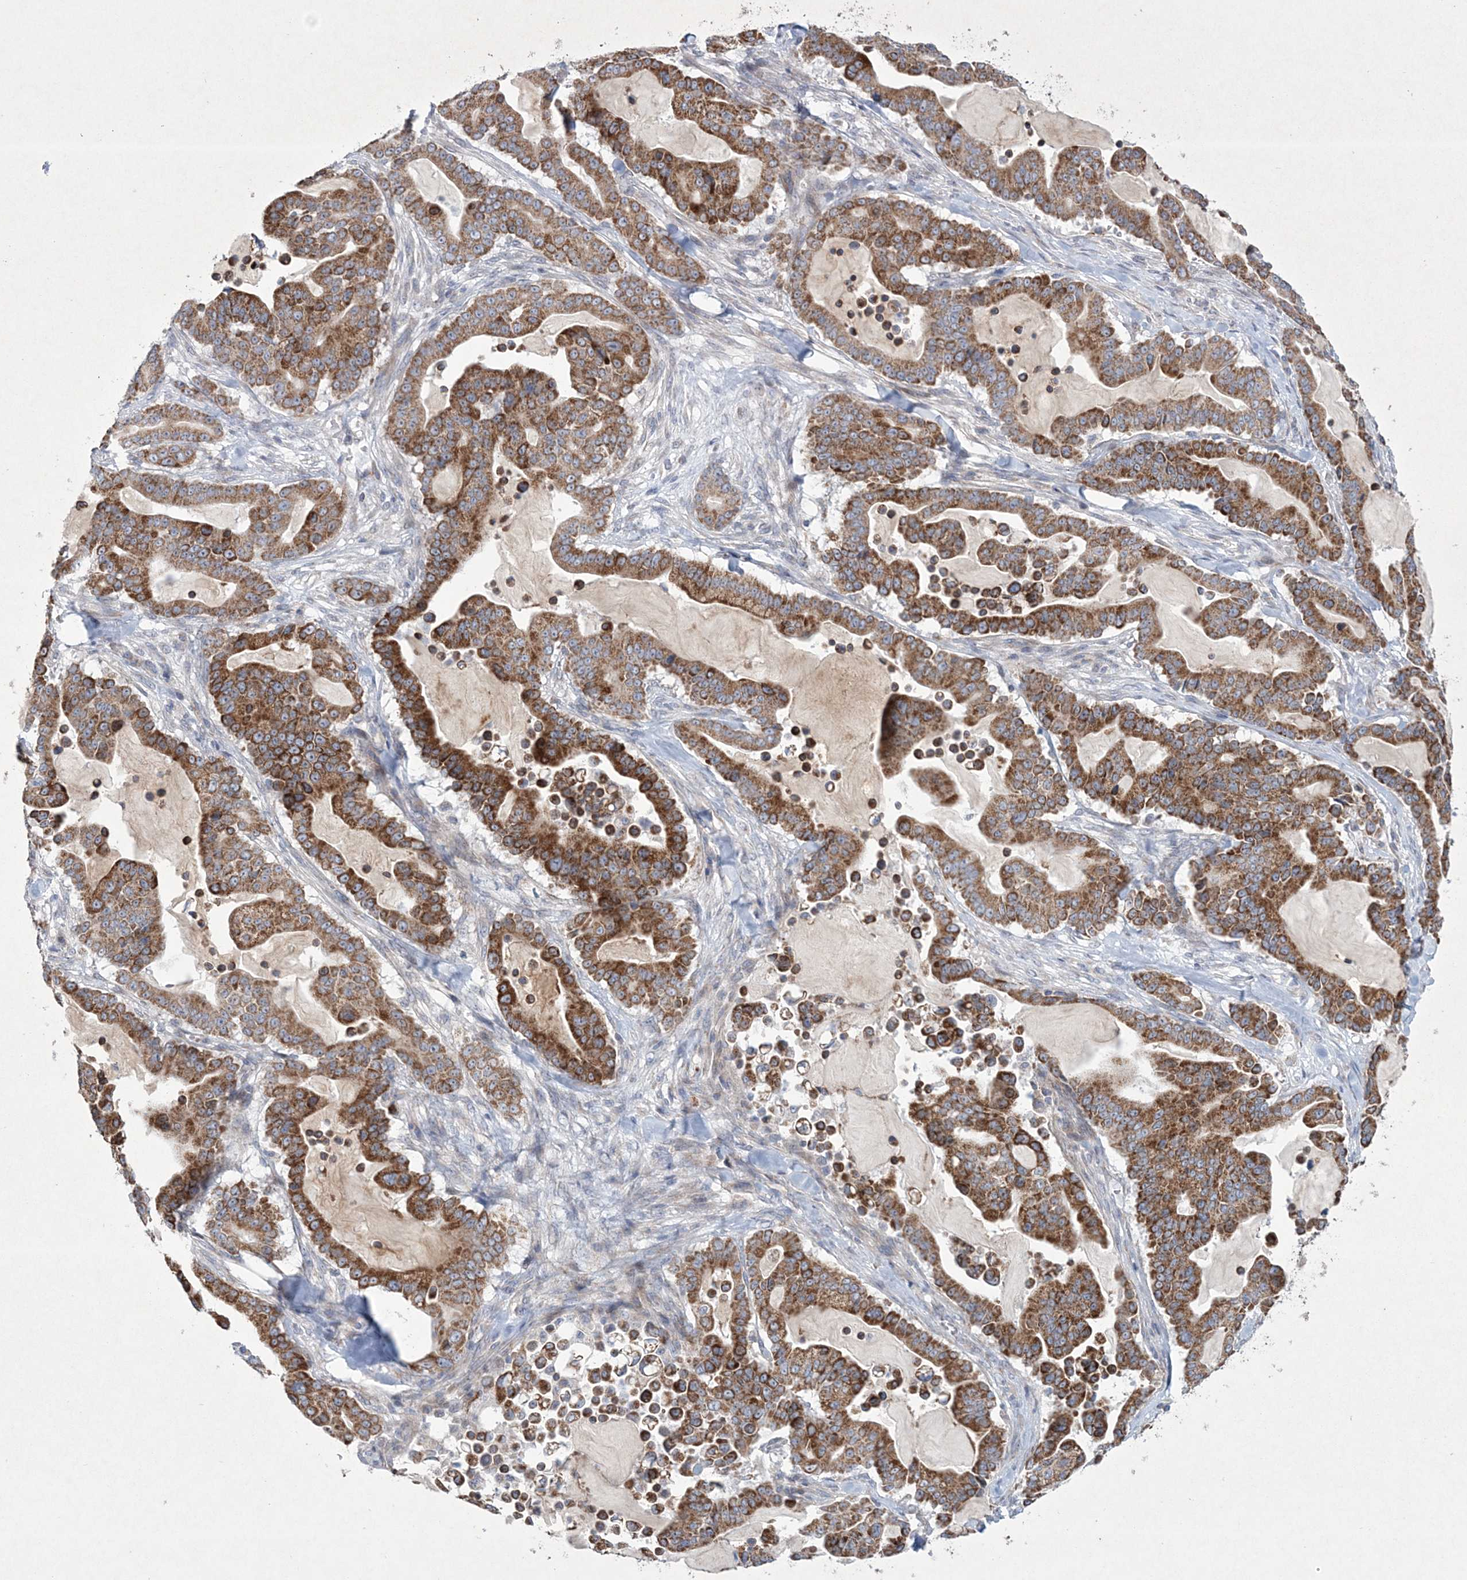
{"staining": {"intensity": "moderate", "quantity": ">75%", "location": "cytoplasmic/membranous"}, "tissue": "pancreatic cancer", "cell_type": "Tumor cells", "image_type": "cancer", "snomed": [{"axis": "morphology", "description": "Adenocarcinoma, NOS"}, {"axis": "topography", "description": "Pancreas"}], "caption": "The photomicrograph exhibits a brown stain indicating the presence of a protein in the cytoplasmic/membranous of tumor cells in adenocarcinoma (pancreatic).", "gene": "CES4A", "patient": {"sex": "male", "age": 63}}